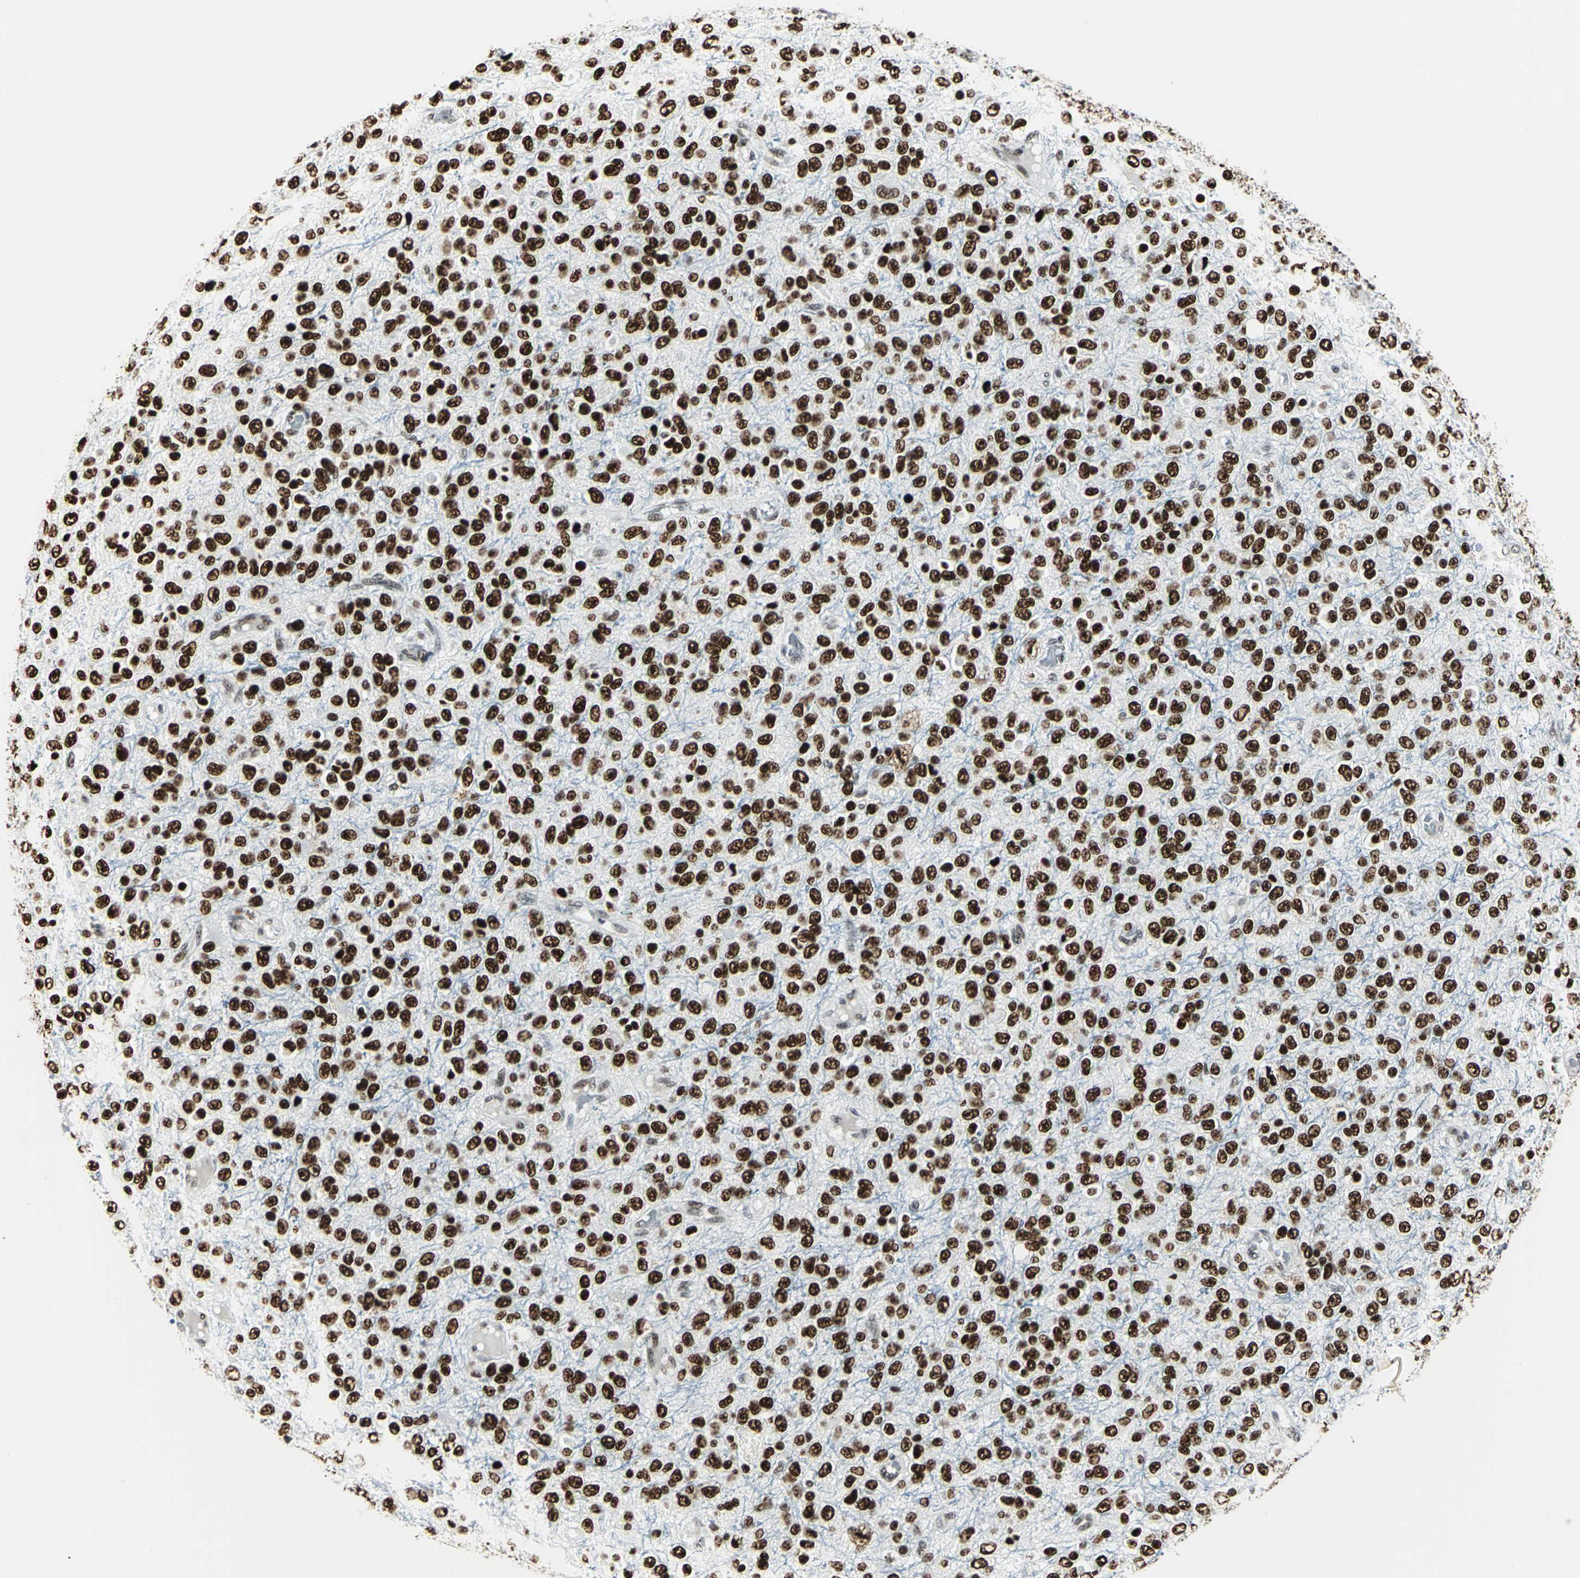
{"staining": {"intensity": "strong", "quantity": ">75%", "location": "nuclear"}, "tissue": "glioma", "cell_type": "Tumor cells", "image_type": "cancer", "snomed": [{"axis": "morphology", "description": "Glioma, malignant, High grade"}, {"axis": "topography", "description": "pancreas cauda"}], "caption": "Tumor cells reveal high levels of strong nuclear staining in approximately >75% of cells in malignant glioma (high-grade).", "gene": "HDAC2", "patient": {"sex": "male", "age": 60}}